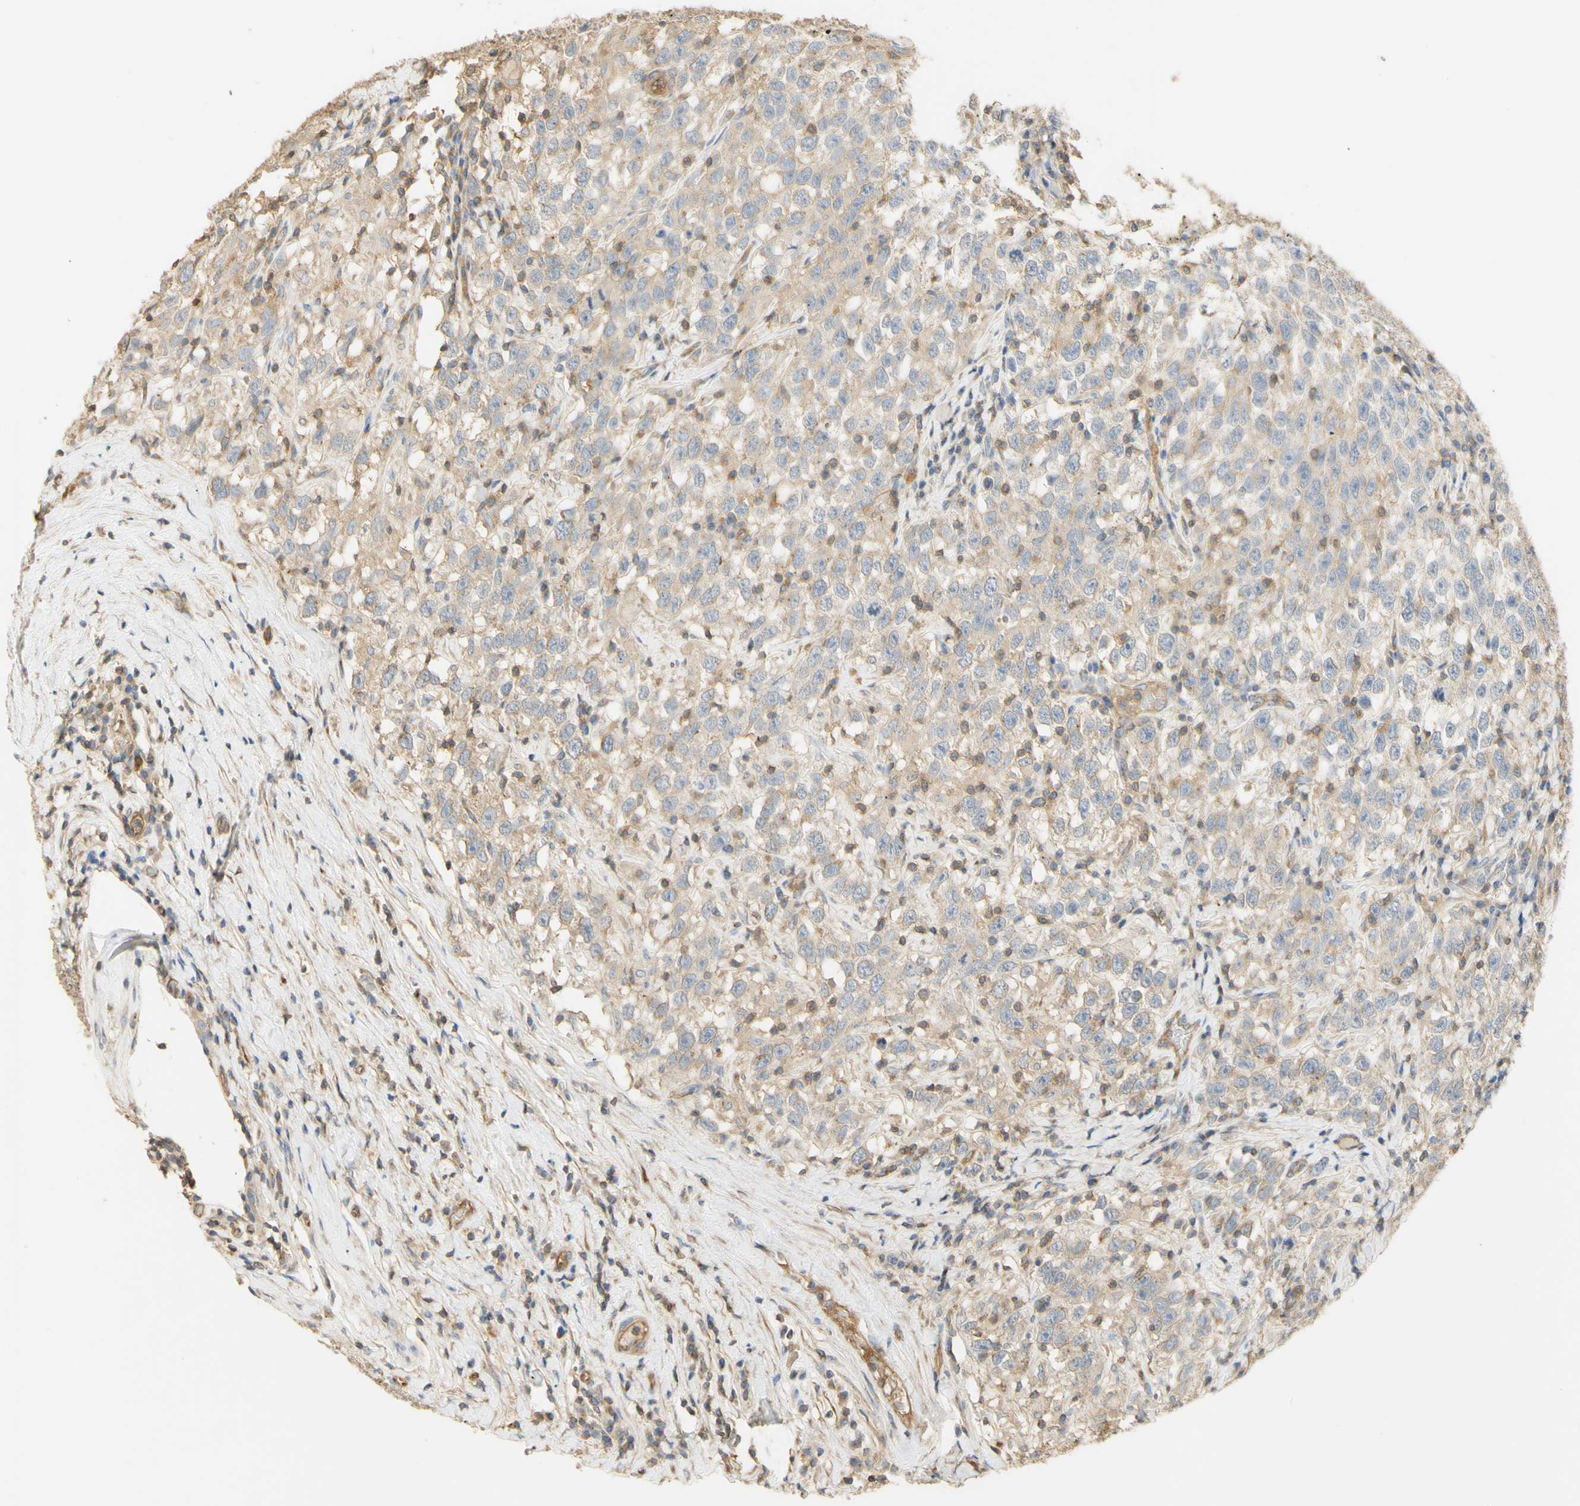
{"staining": {"intensity": "weak", "quantity": "<25%", "location": "cytoplasmic/membranous"}, "tissue": "testis cancer", "cell_type": "Tumor cells", "image_type": "cancer", "snomed": [{"axis": "morphology", "description": "Seminoma, NOS"}, {"axis": "topography", "description": "Testis"}], "caption": "Tumor cells are negative for brown protein staining in testis seminoma.", "gene": "KCNE4", "patient": {"sex": "male", "age": 41}}